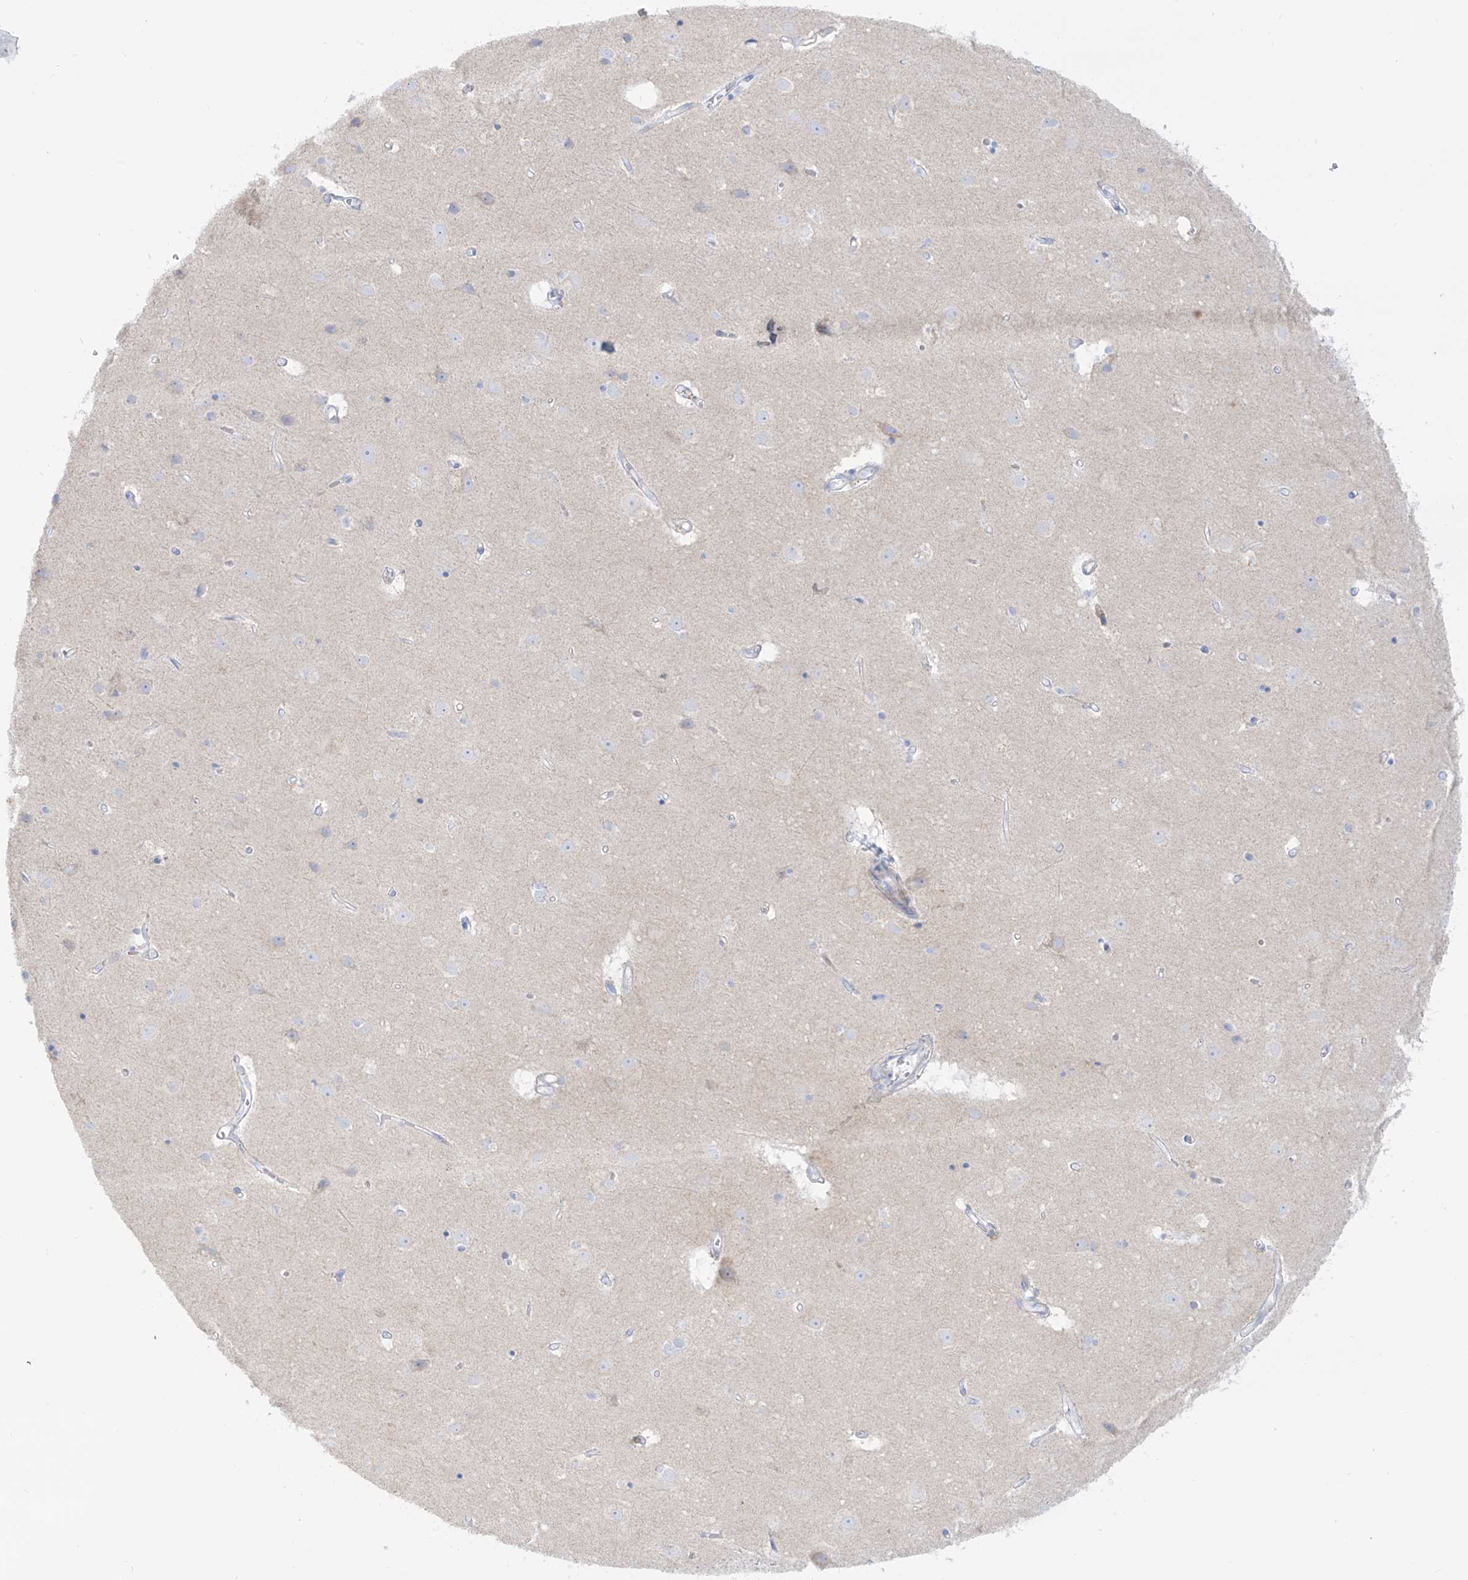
{"staining": {"intensity": "negative", "quantity": "none", "location": "none"}, "tissue": "cerebral cortex", "cell_type": "Endothelial cells", "image_type": "normal", "snomed": [{"axis": "morphology", "description": "Normal tissue, NOS"}, {"axis": "topography", "description": "Cerebral cortex"}], "caption": "Endothelial cells are negative for brown protein staining in normal cerebral cortex. (Immunohistochemistry (ihc), brightfield microscopy, high magnification).", "gene": "SLC26A3", "patient": {"sex": "male", "age": 54}}